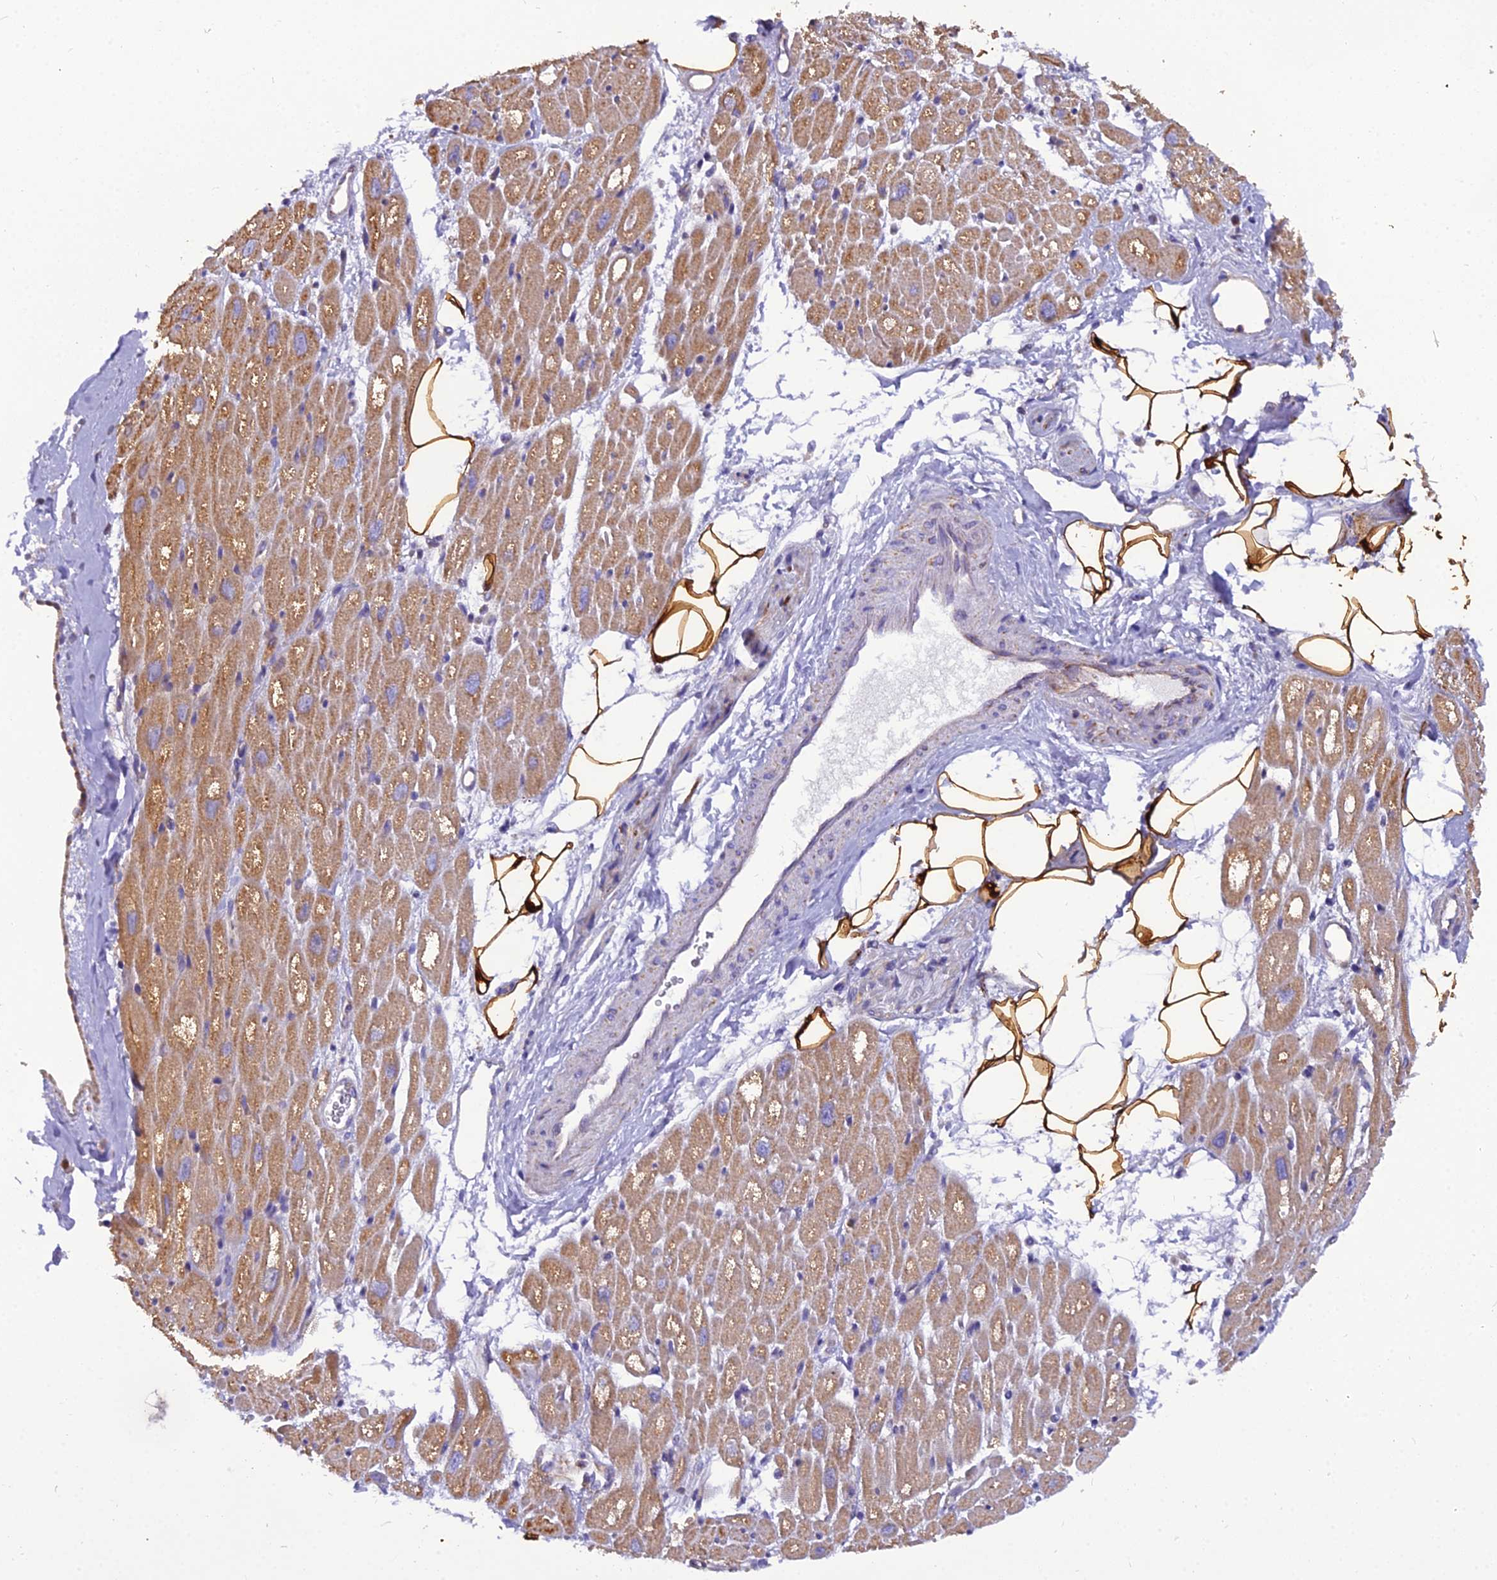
{"staining": {"intensity": "moderate", "quantity": "25%-75%", "location": "cytoplasmic/membranous"}, "tissue": "heart muscle", "cell_type": "Cardiomyocytes", "image_type": "normal", "snomed": [{"axis": "morphology", "description": "Normal tissue, NOS"}, {"axis": "topography", "description": "Heart"}], "caption": "A high-resolution histopathology image shows immunohistochemistry staining of normal heart muscle, which displays moderate cytoplasmic/membranous staining in about 25%-75% of cardiomyocytes. The protein of interest is stained brown, and the nuclei are stained in blue (DAB (3,3'-diaminobenzidine) IHC with brightfield microscopy, high magnification).", "gene": "GPD1", "patient": {"sex": "male", "age": 50}}